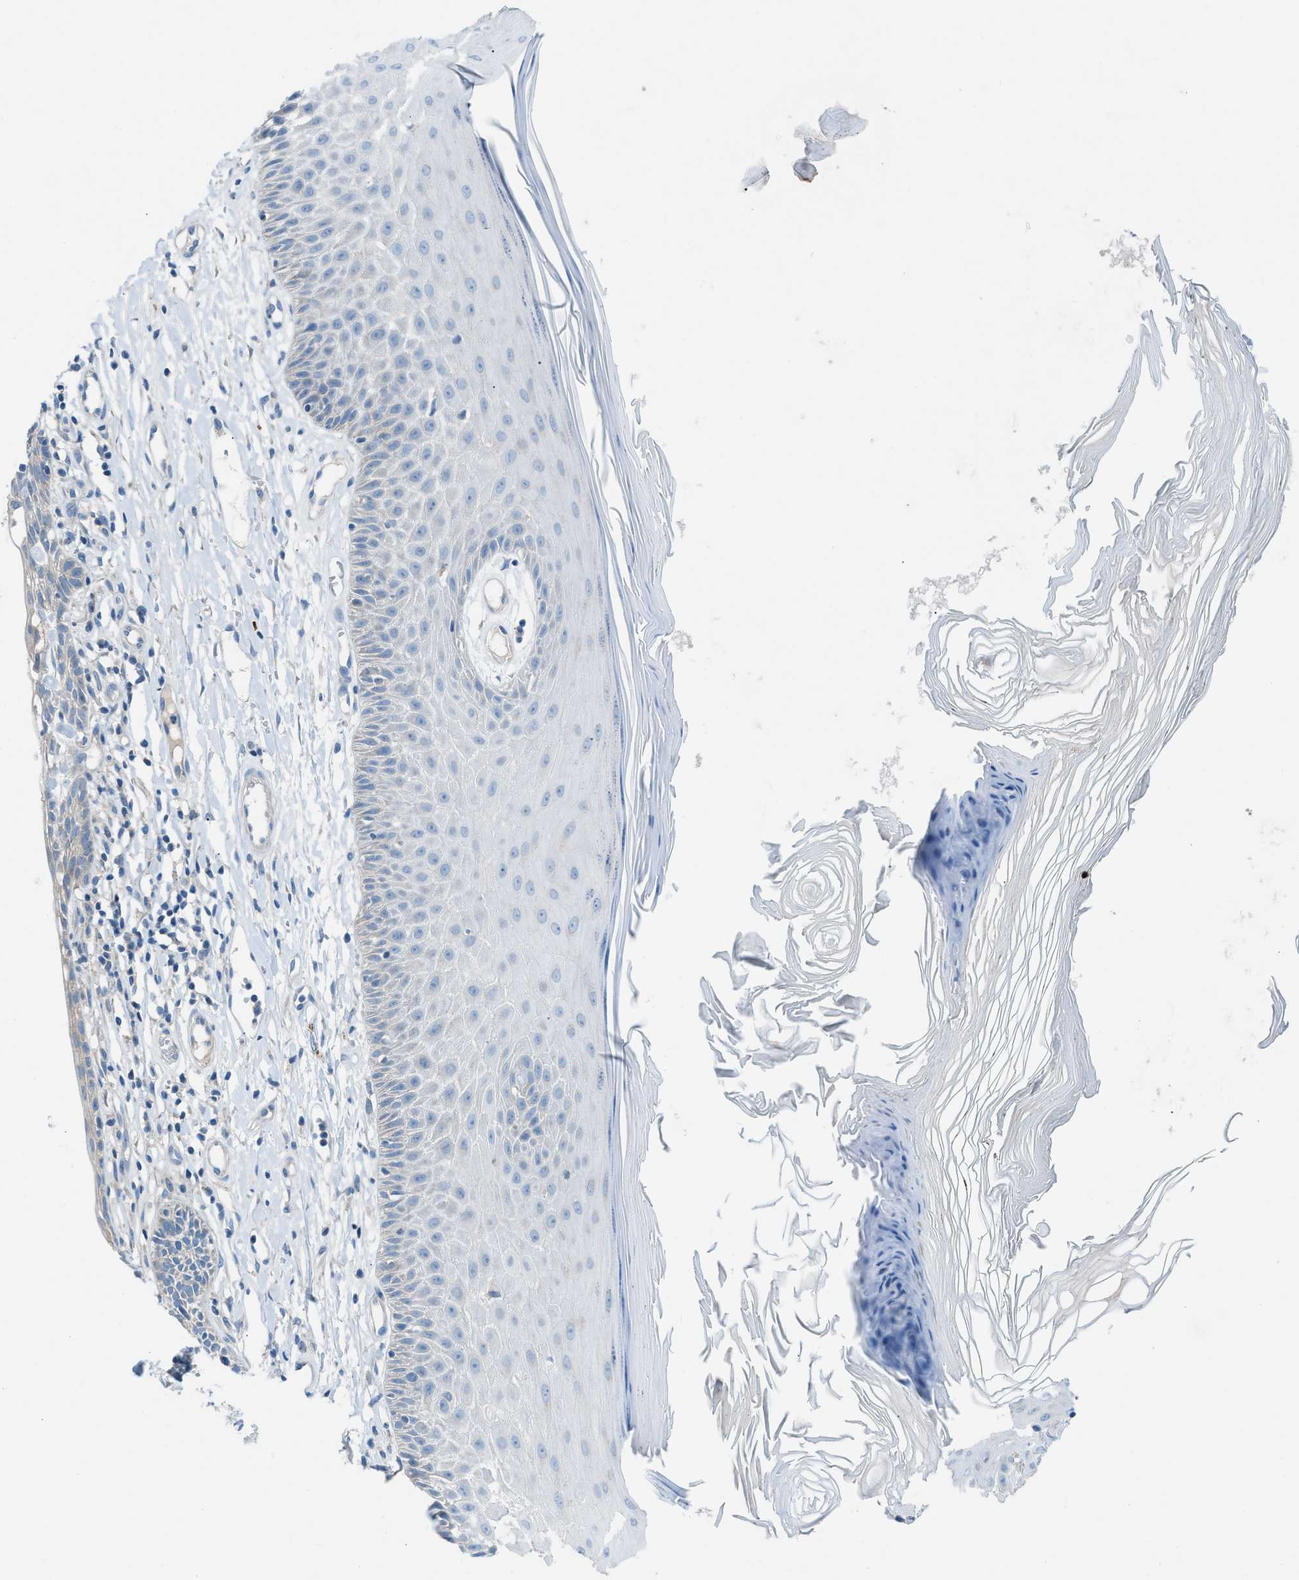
{"staining": {"intensity": "weak", "quantity": "<25%", "location": "cytoplasmic/membranous"}, "tissue": "skin cancer", "cell_type": "Tumor cells", "image_type": "cancer", "snomed": [{"axis": "morphology", "description": "Basal cell carcinoma"}, {"axis": "topography", "description": "Skin"}], "caption": "Immunohistochemistry of human skin cancer reveals no expression in tumor cells.", "gene": "C5AR2", "patient": {"sex": "male", "age": 67}}